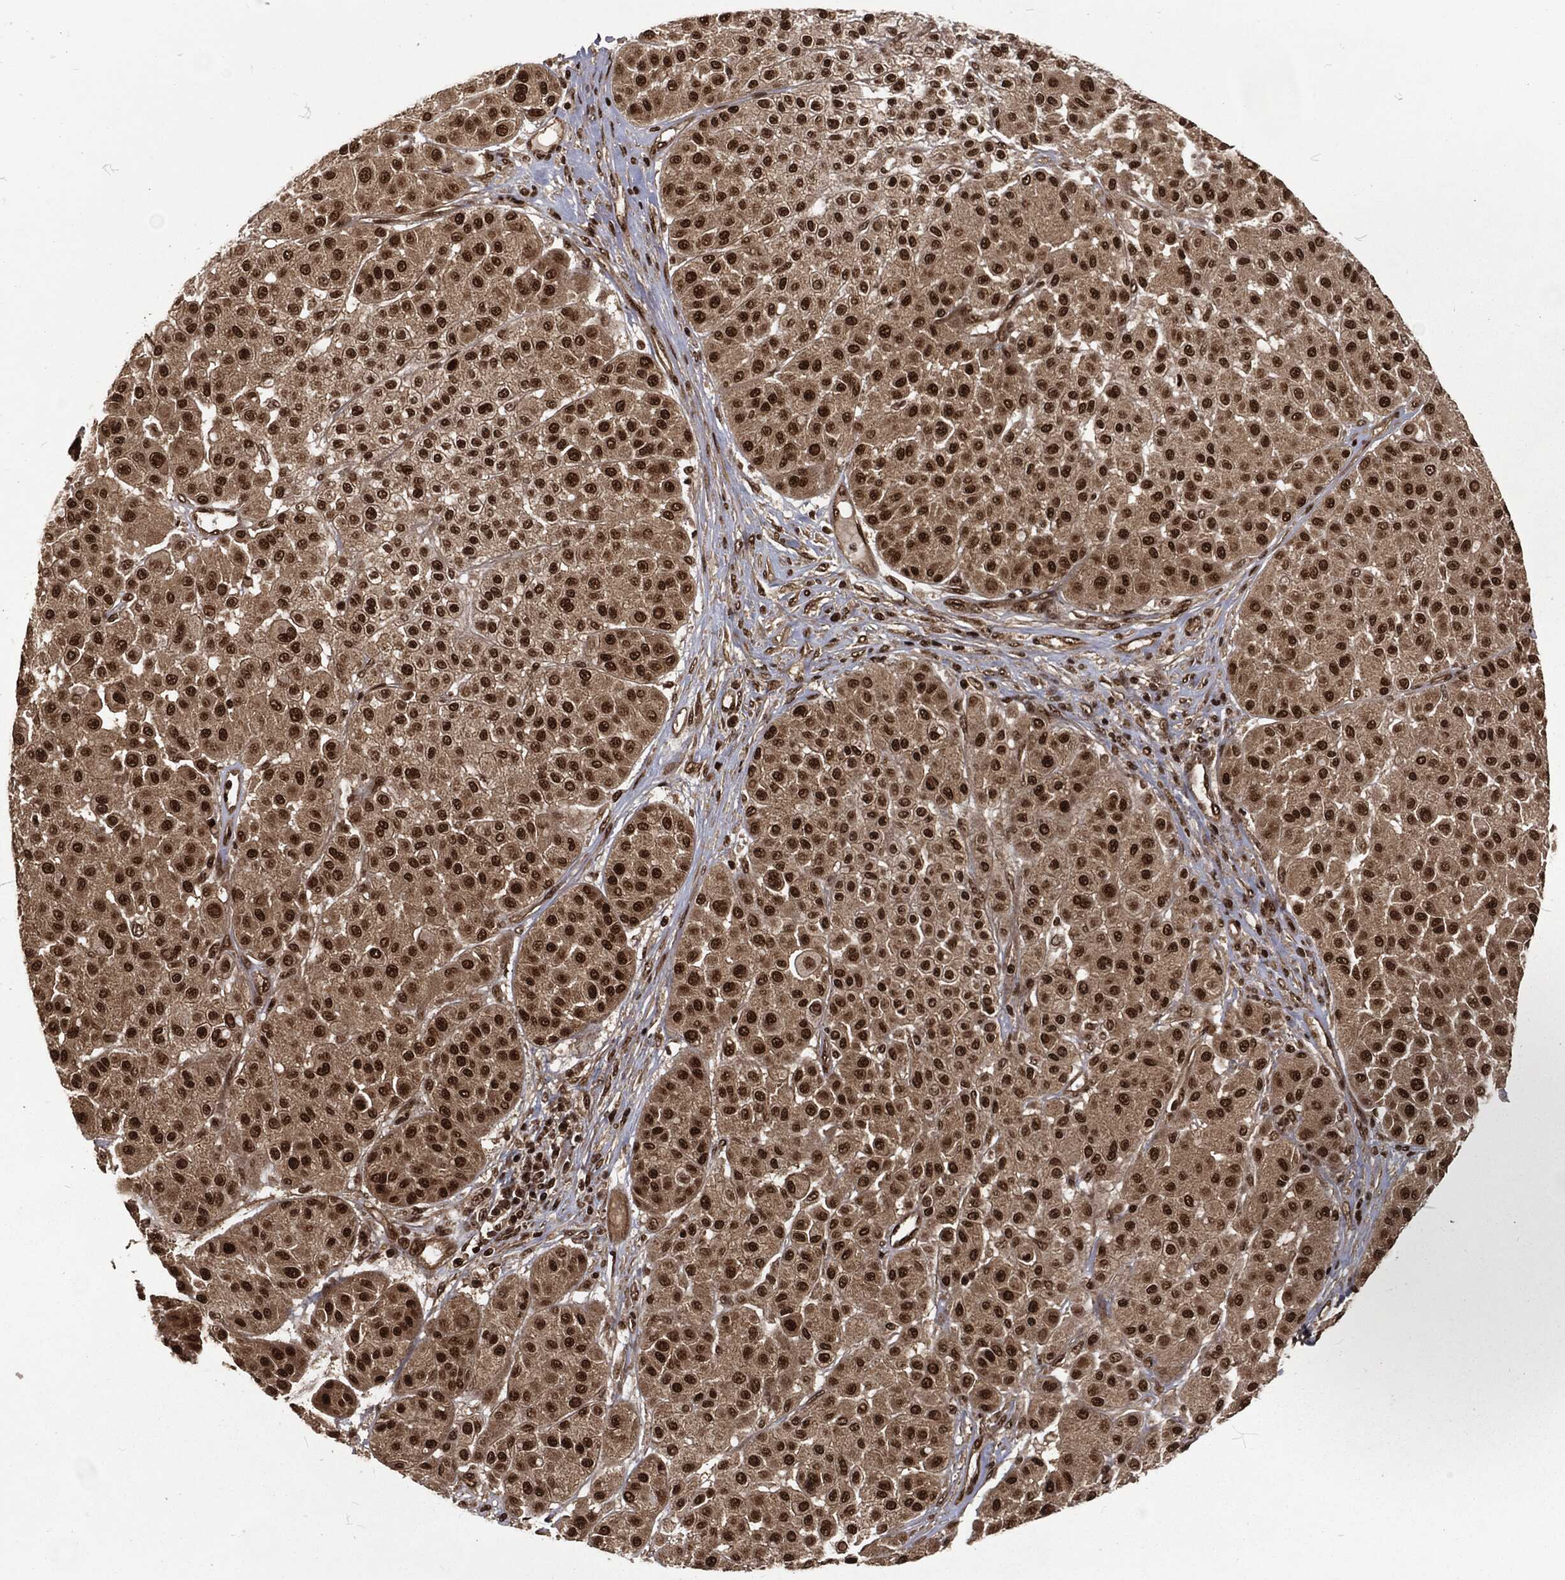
{"staining": {"intensity": "strong", "quantity": ">75%", "location": "nuclear"}, "tissue": "melanoma", "cell_type": "Tumor cells", "image_type": "cancer", "snomed": [{"axis": "morphology", "description": "Malignant melanoma, Metastatic site"}, {"axis": "topography", "description": "Smooth muscle"}], "caption": "Immunohistochemistry (DAB) staining of malignant melanoma (metastatic site) displays strong nuclear protein staining in approximately >75% of tumor cells.", "gene": "NGRN", "patient": {"sex": "male", "age": 41}}